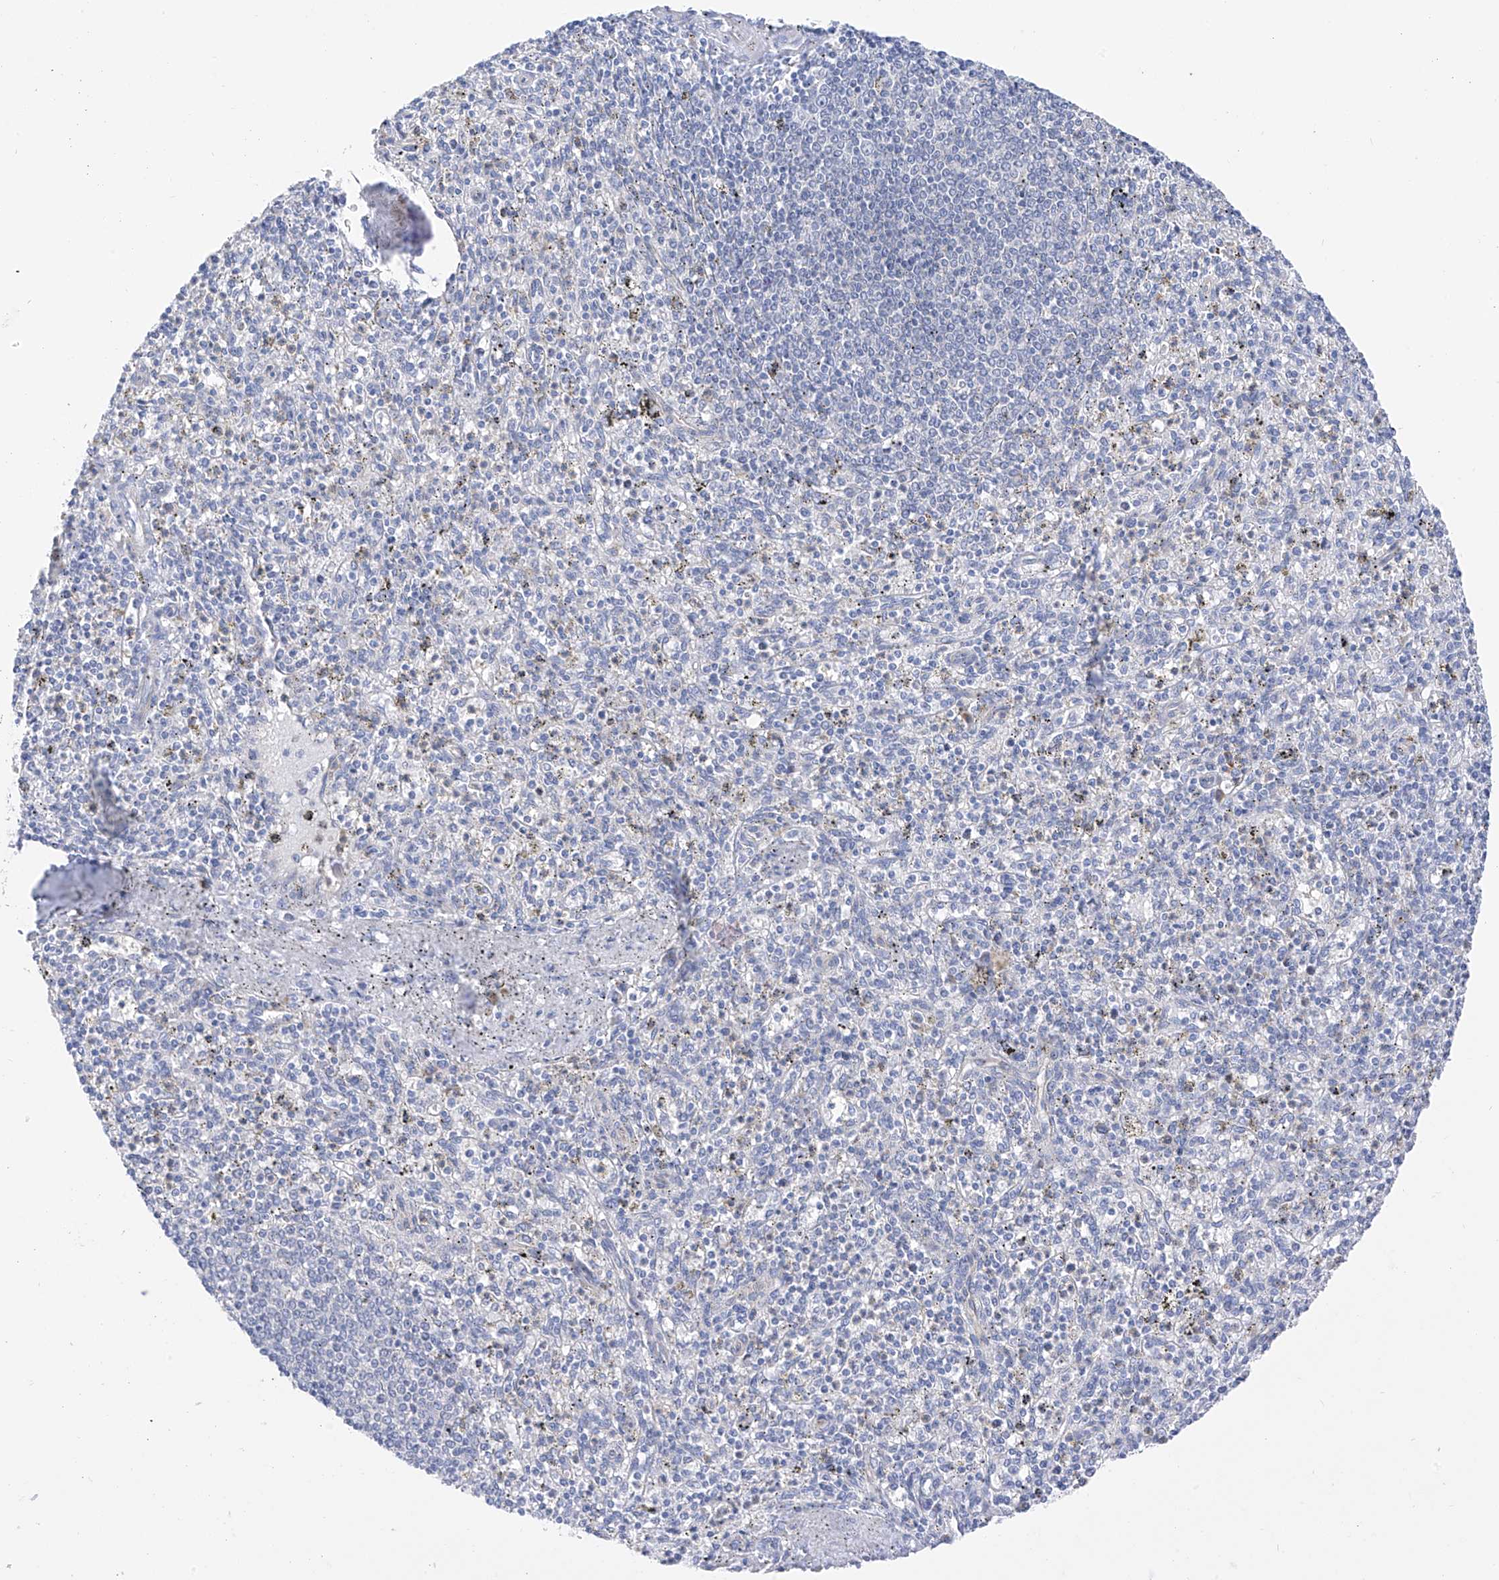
{"staining": {"intensity": "negative", "quantity": "none", "location": "none"}, "tissue": "spleen", "cell_type": "Cells in red pulp", "image_type": "normal", "snomed": [{"axis": "morphology", "description": "Normal tissue, NOS"}, {"axis": "topography", "description": "Spleen"}], "caption": "IHC of benign human spleen reveals no staining in cells in red pulp. The staining is performed using DAB brown chromogen with nuclei counter-stained in using hematoxylin.", "gene": "PIK3C2B", "patient": {"sex": "male", "age": 72}}